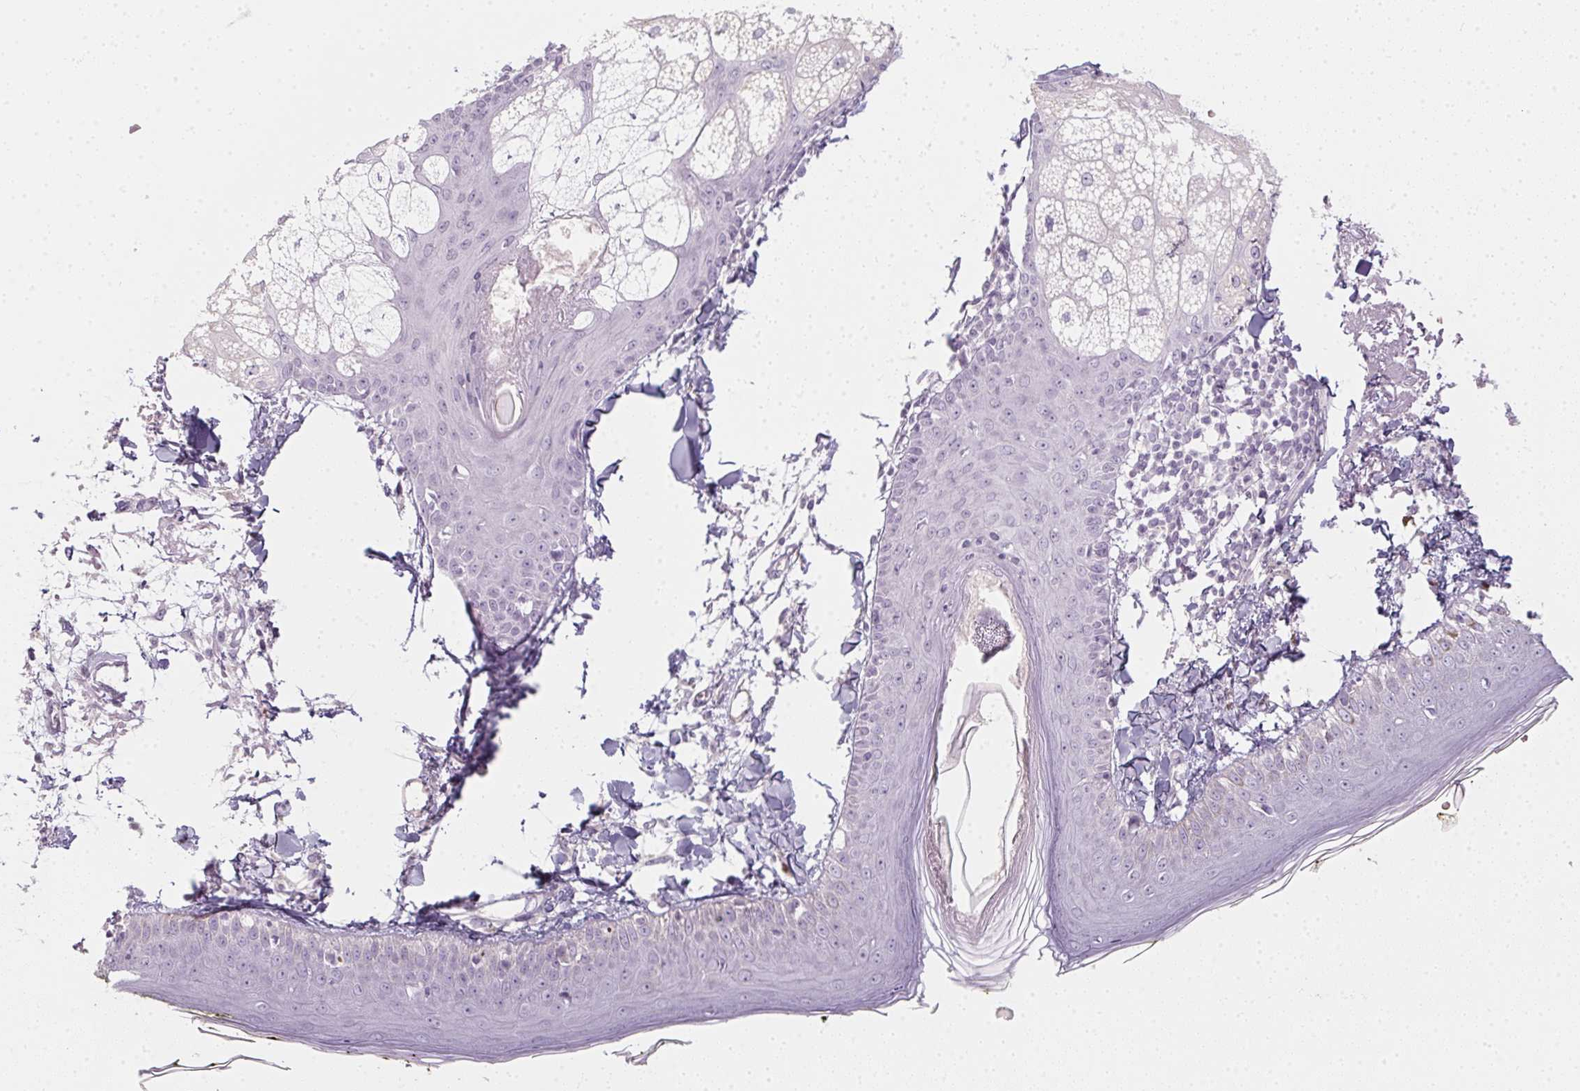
{"staining": {"intensity": "negative", "quantity": "none", "location": "none"}, "tissue": "skin", "cell_type": "Fibroblasts", "image_type": "normal", "snomed": [{"axis": "morphology", "description": "Normal tissue, NOS"}, {"axis": "topography", "description": "Skin"}], "caption": "High power microscopy micrograph of an IHC histopathology image of normal skin, revealing no significant staining in fibroblasts. Brightfield microscopy of IHC stained with DAB (brown) and hematoxylin (blue), captured at high magnification.", "gene": "TMEM72", "patient": {"sex": "male", "age": 76}}